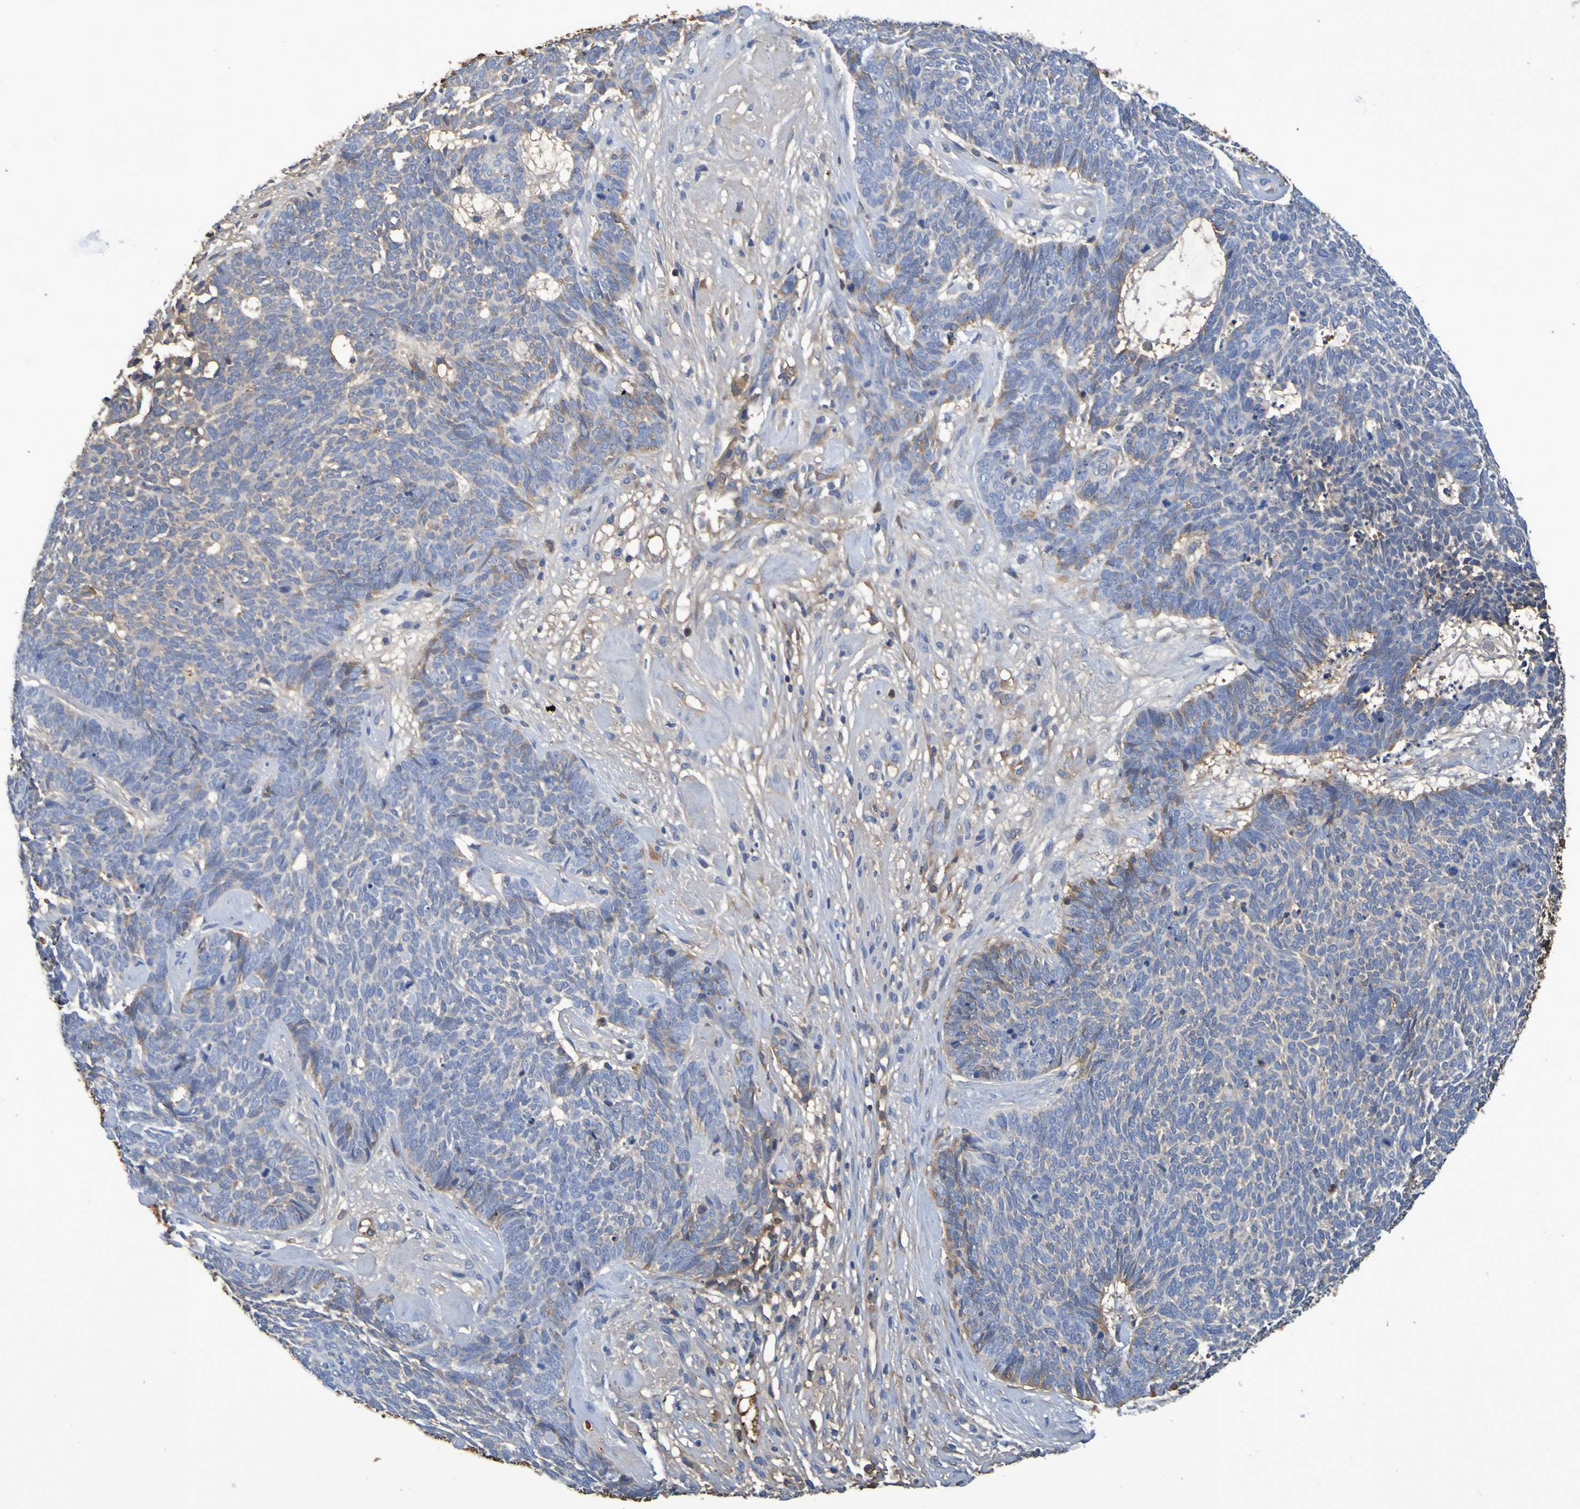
{"staining": {"intensity": "moderate", "quantity": "<25%", "location": "cytoplasmic/membranous"}, "tissue": "skin cancer", "cell_type": "Tumor cells", "image_type": "cancer", "snomed": [{"axis": "morphology", "description": "Basal cell carcinoma"}, {"axis": "topography", "description": "Skin"}], "caption": "Protein analysis of skin cancer tissue shows moderate cytoplasmic/membranous positivity in about <25% of tumor cells.", "gene": "GAB3", "patient": {"sex": "female", "age": 84}}